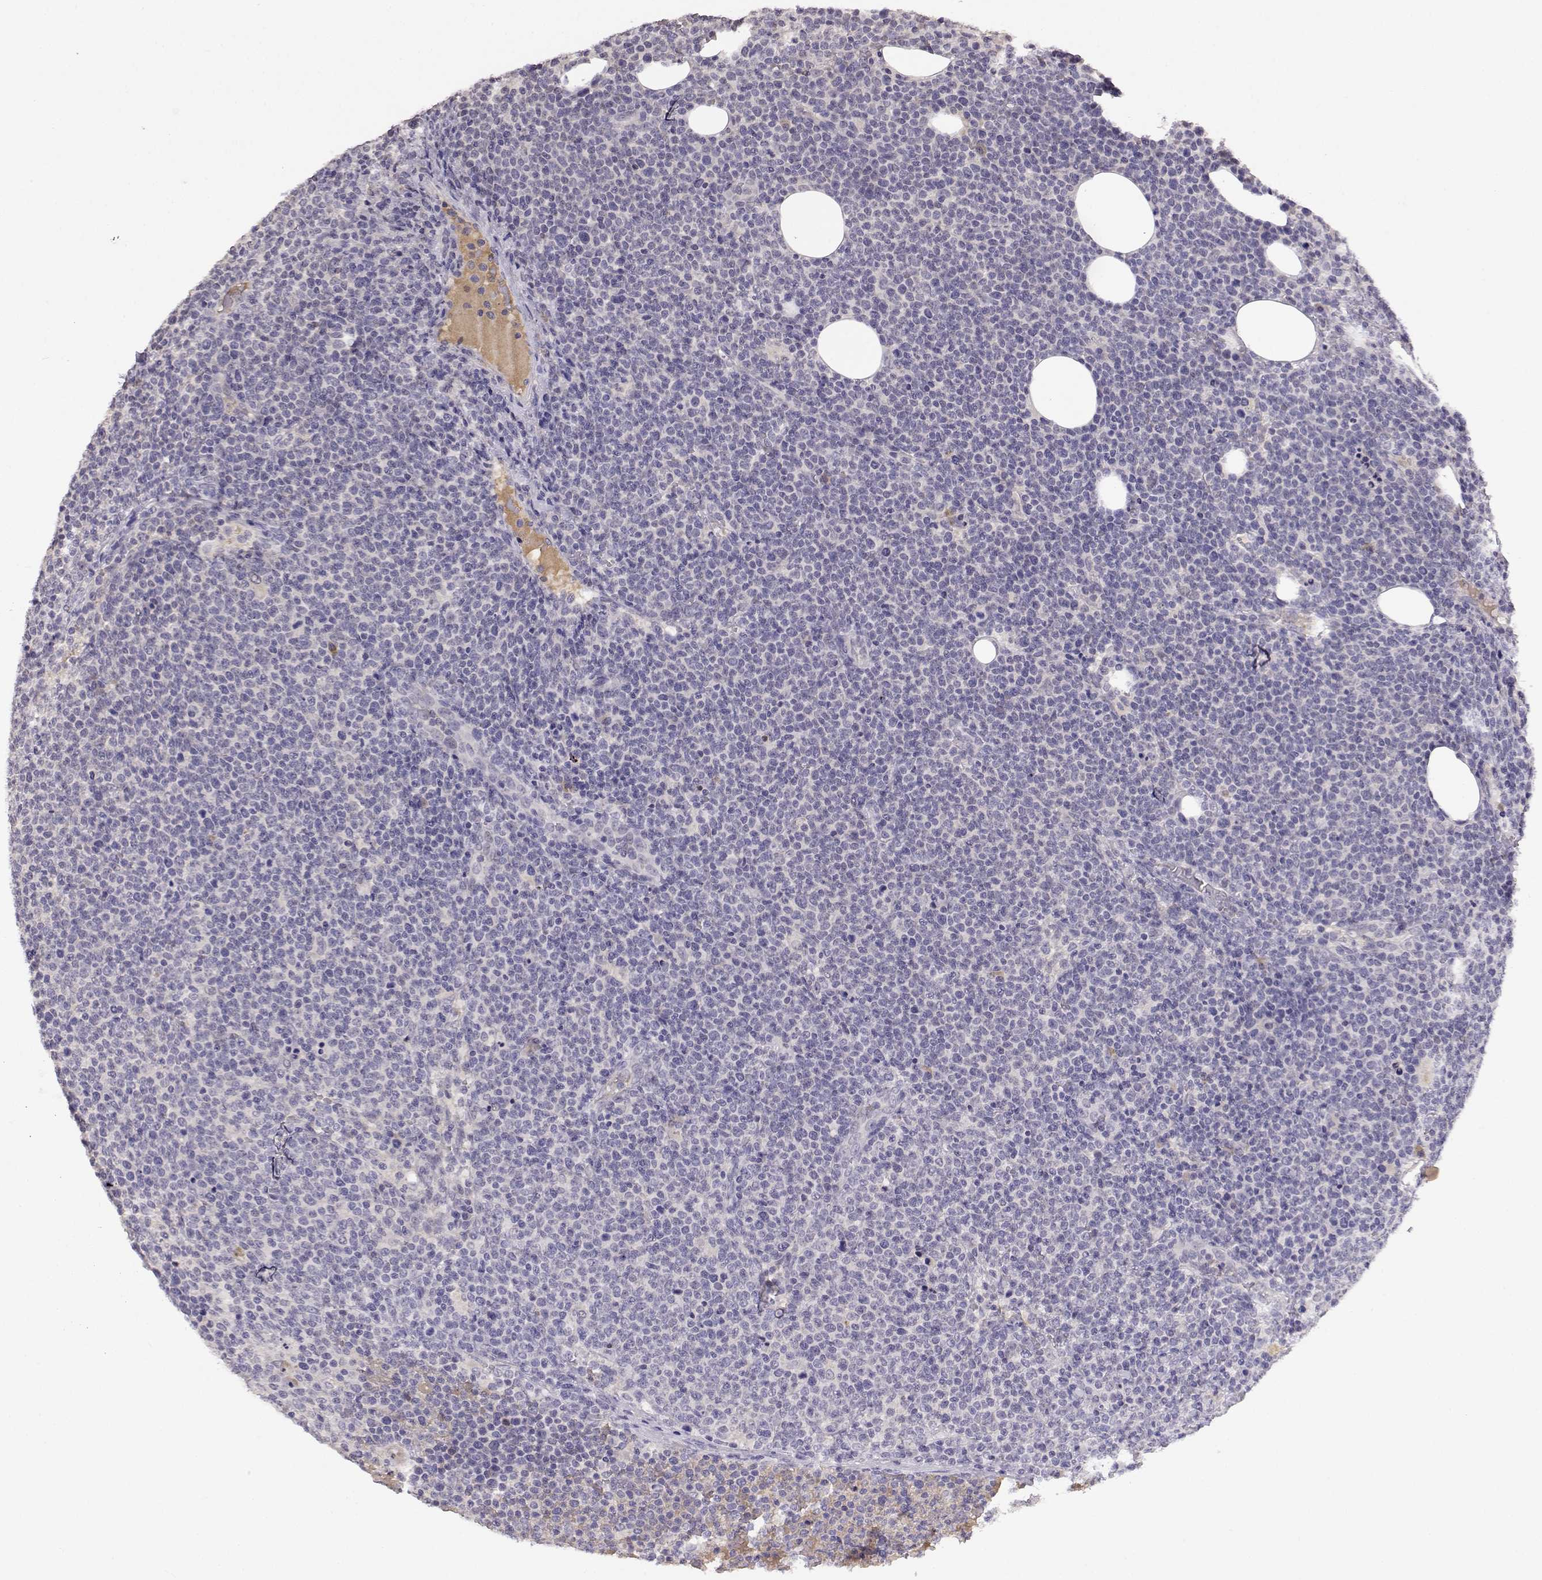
{"staining": {"intensity": "negative", "quantity": "none", "location": "none"}, "tissue": "lymphoma", "cell_type": "Tumor cells", "image_type": "cancer", "snomed": [{"axis": "morphology", "description": "Malignant lymphoma, non-Hodgkin's type, High grade"}, {"axis": "topography", "description": "Lymph node"}], "caption": "Immunohistochemical staining of human malignant lymphoma, non-Hodgkin's type (high-grade) exhibits no significant expression in tumor cells.", "gene": "TACR1", "patient": {"sex": "male", "age": 61}}